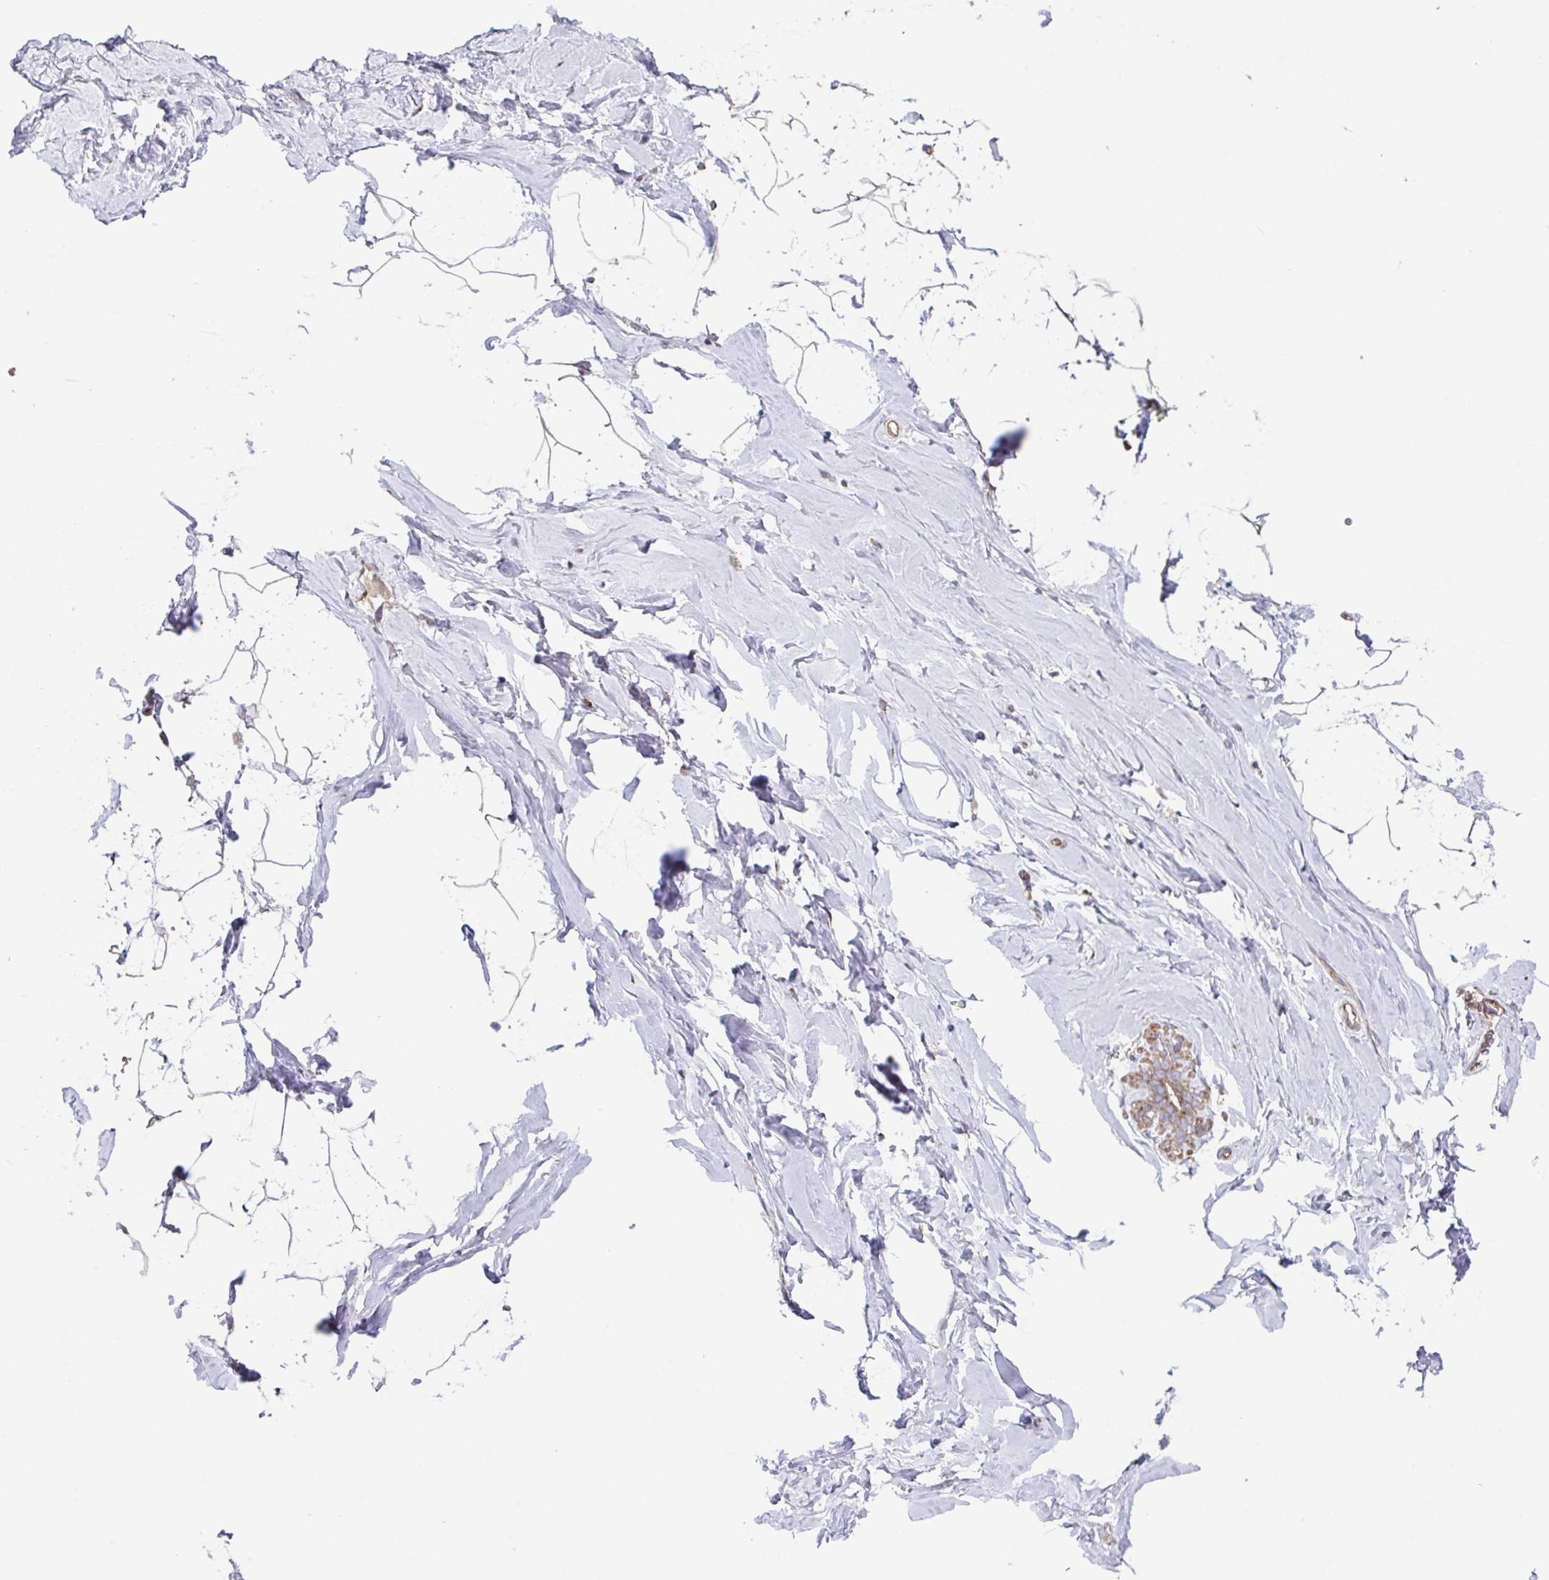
{"staining": {"intensity": "weak", "quantity": "<25%", "location": "cytoplasmic/membranous"}, "tissue": "breast", "cell_type": "Adipocytes", "image_type": "normal", "snomed": [{"axis": "morphology", "description": "Normal tissue, NOS"}, {"axis": "topography", "description": "Breast"}], "caption": "There is no significant staining in adipocytes of breast. The staining is performed using DAB brown chromogen with nuclei counter-stained in using hematoxylin.", "gene": "COPB1", "patient": {"sex": "female", "age": 32}}